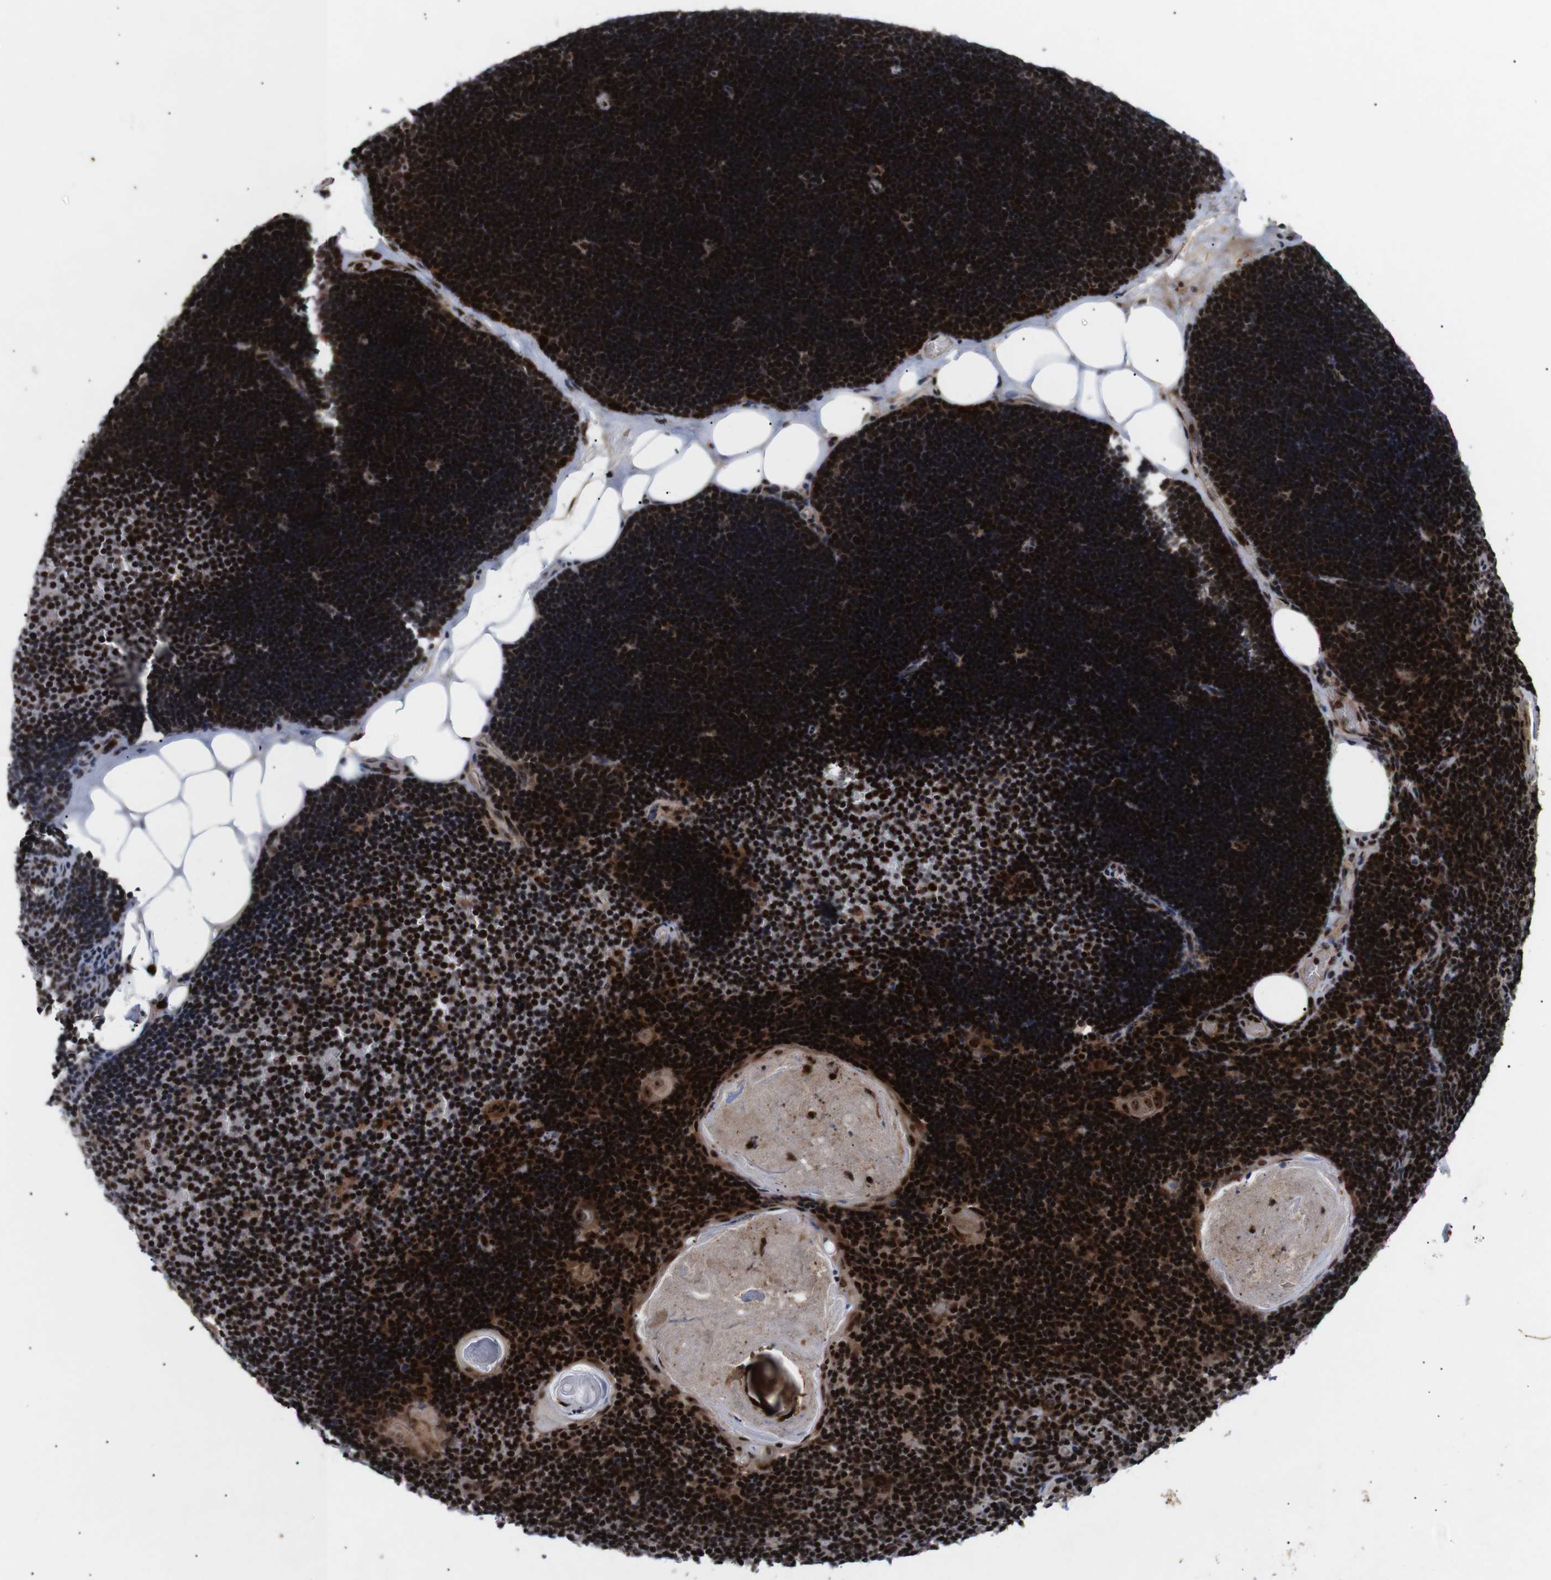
{"staining": {"intensity": "moderate", "quantity": ">75%", "location": "nuclear"}, "tissue": "lymph node", "cell_type": "Germinal center cells", "image_type": "normal", "snomed": [{"axis": "morphology", "description": "Normal tissue, NOS"}, {"axis": "topography", "description": "Lymph node"}], "caption": "Human lymph node stained for a protein (brown) shows moderate nuclear positive expression in about >75% of germinal center cells.", "gene": "KIF23", "patient": {"sex": "male", "age": 33}}